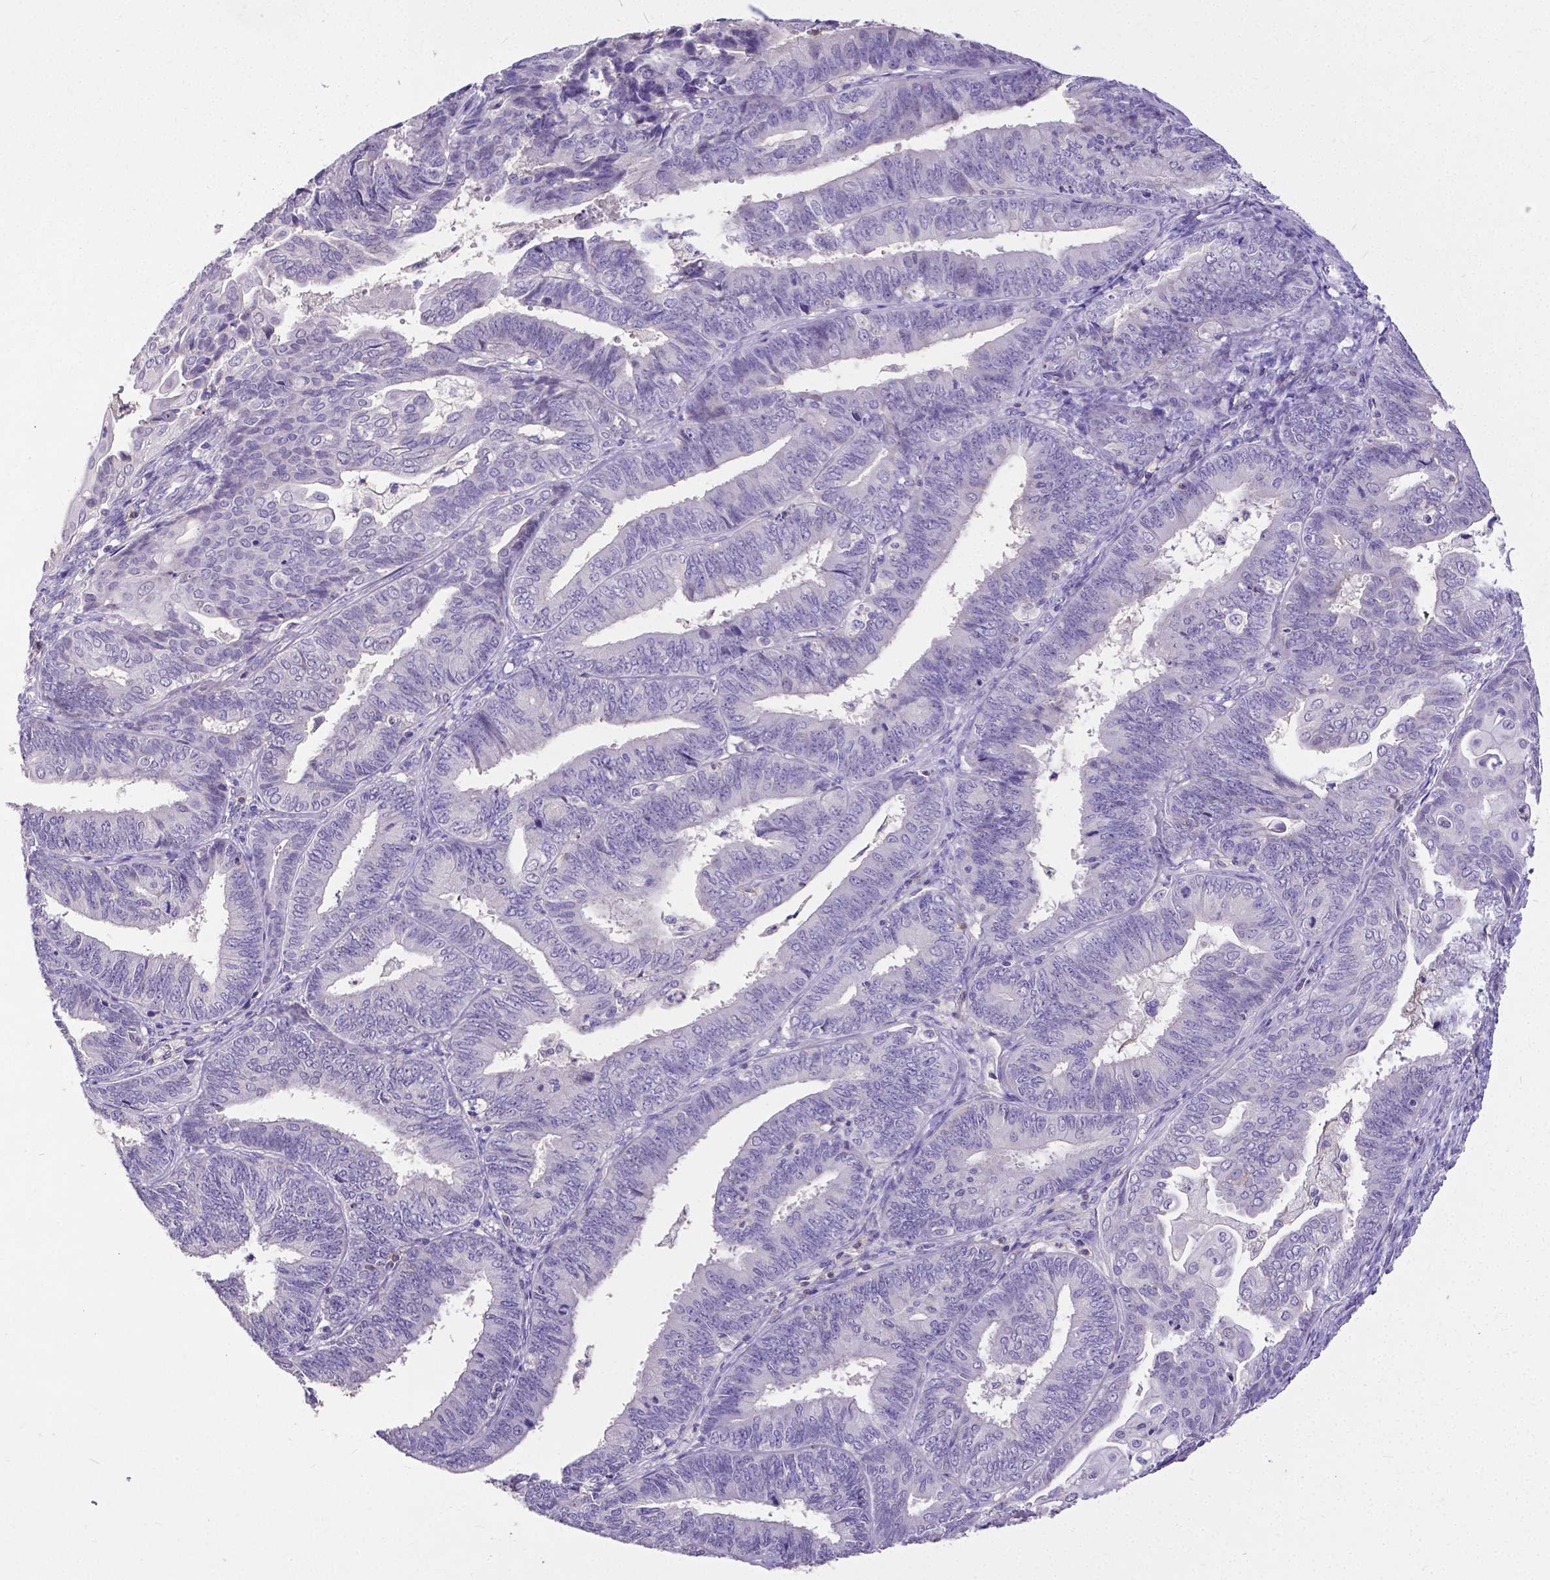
{"staining": {"intensity": "negative", "quantity": "none", "location": "none"}, "tissue": "endometrial cancer", "cell_type": "Tumor cells", "image_type": "cancer", "snomed": [{"axis": "morphology", "description": "Adenocarcinoma, NOS"}, {"axis": "topography", "description": "Endometrium"}], "caption": "Immunohistochemistry (IHC) of endometrial cancer exhibits no positivity in tumor cells.", "gene": "CD4", "patient": {"sex": "female", "age": 73}}